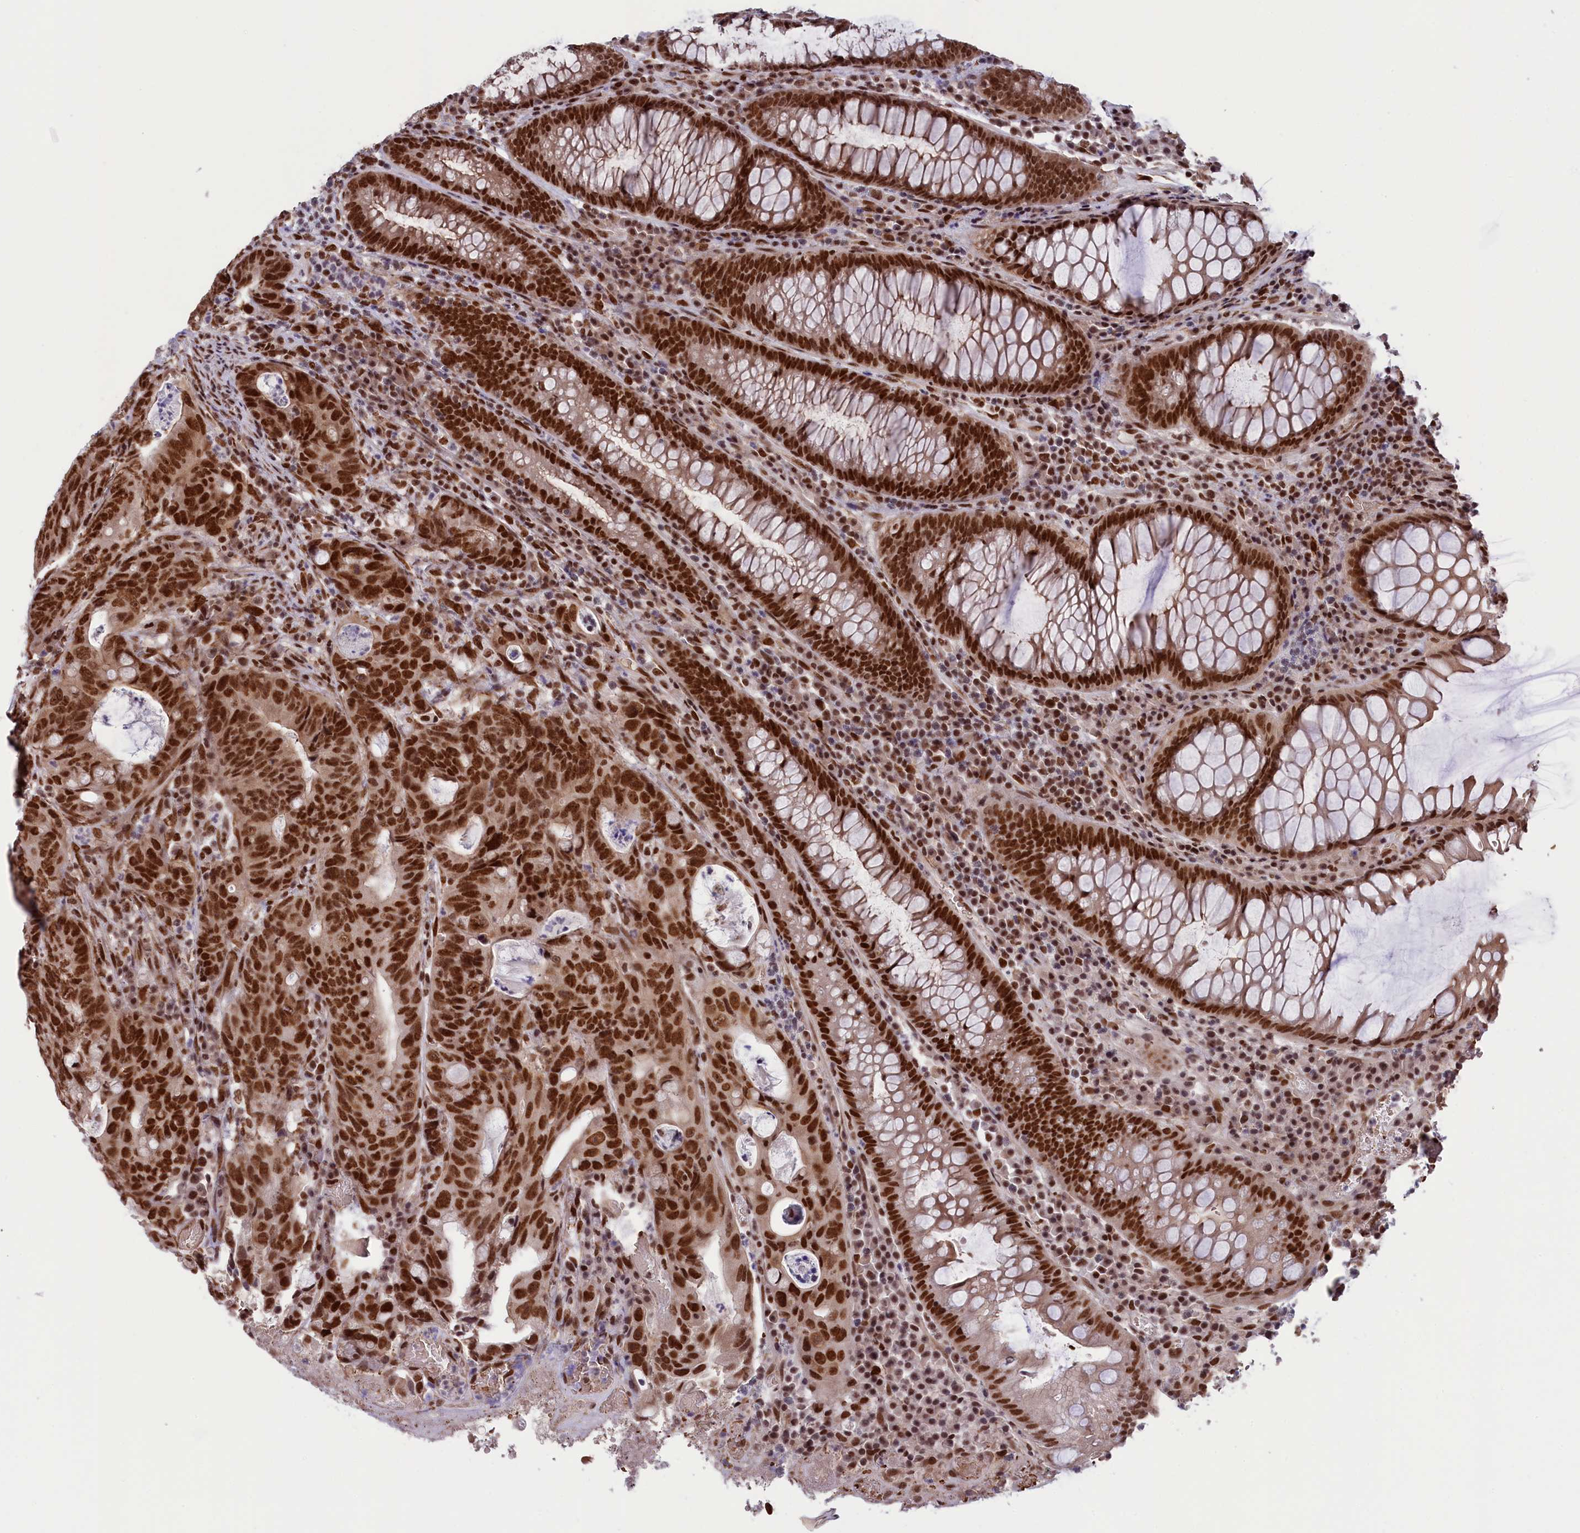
{"staining": {"intensity": "strong", "quantity": ">75%", "location": "nuclear"}, "tissue": "colorectal cancer", "cell_type": "Tumor cells", "image_type": "cancer", "snomed": [{"axis": "morphology", "description": "Adenocarcinoma, NOS"}, {"axis": "topography", "description": "Colon"}], "caption": "Brown immunohistochemical staining in colorectal cancer shows strong nuclear expression in about >75% of tumor cells. Nuclei are stained in blue.", "gene": "MPHOSPH8", "patient": {"sex": "female", "age": 82}}